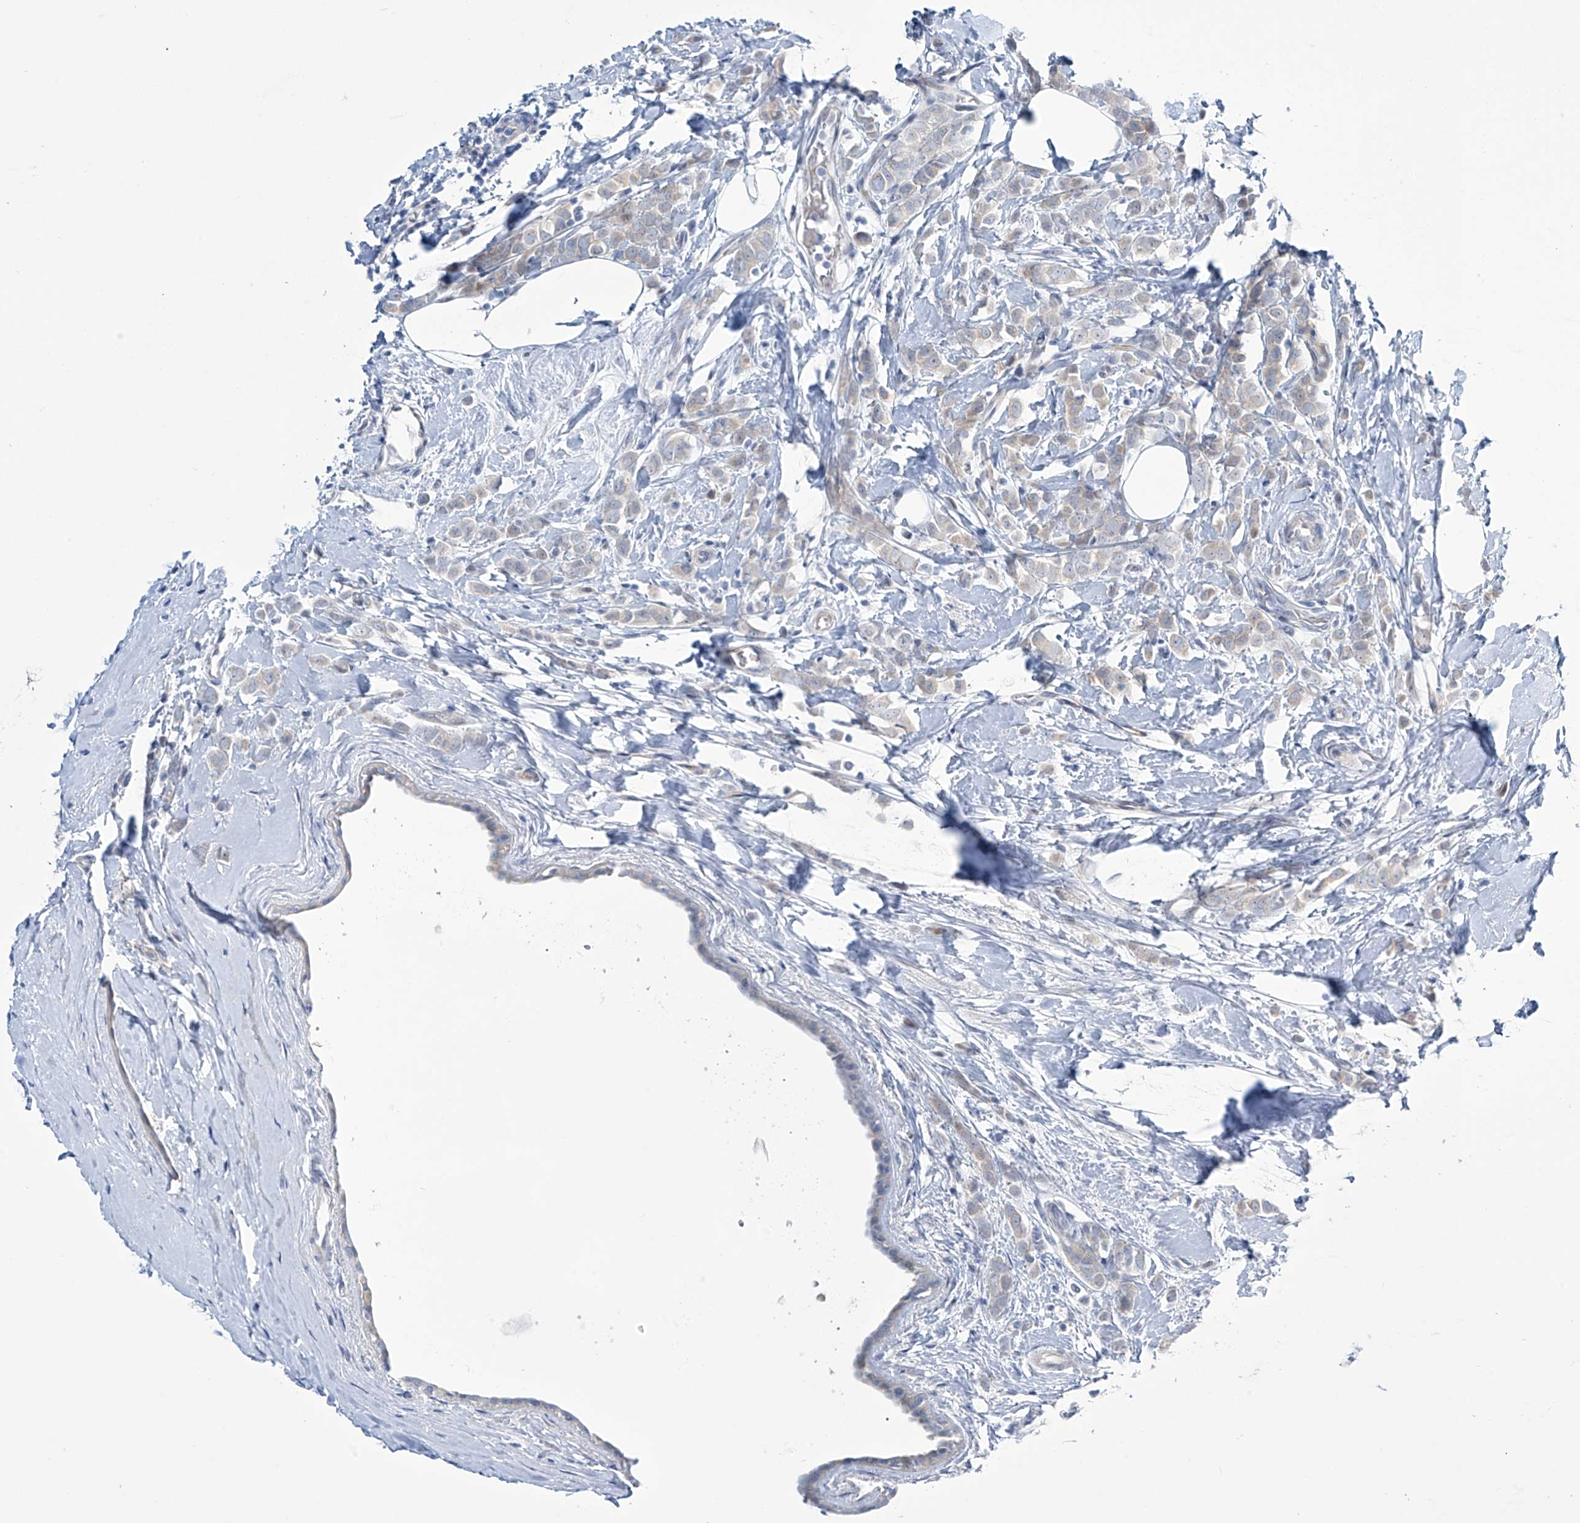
{"staining": {"intensity": "negative", "quantity": "none", "location": "none"}, "tissue": "breast cancer", "cell_type": "Tumor cells", "image_type": "cancer", "snomed": [{"axis": "morphology", "description": "Lobular carcinoma"}, {"axis": "topography", "description": "Breast"}], "caption": "Immunohistochemistry micrograph of human breast cancer (lobular carcinoma) stained for a protein (brown), which exhibits no expression in tumor cells.", "gene": "TRIM60", "patient": {"sex": "female", "age": 47}}